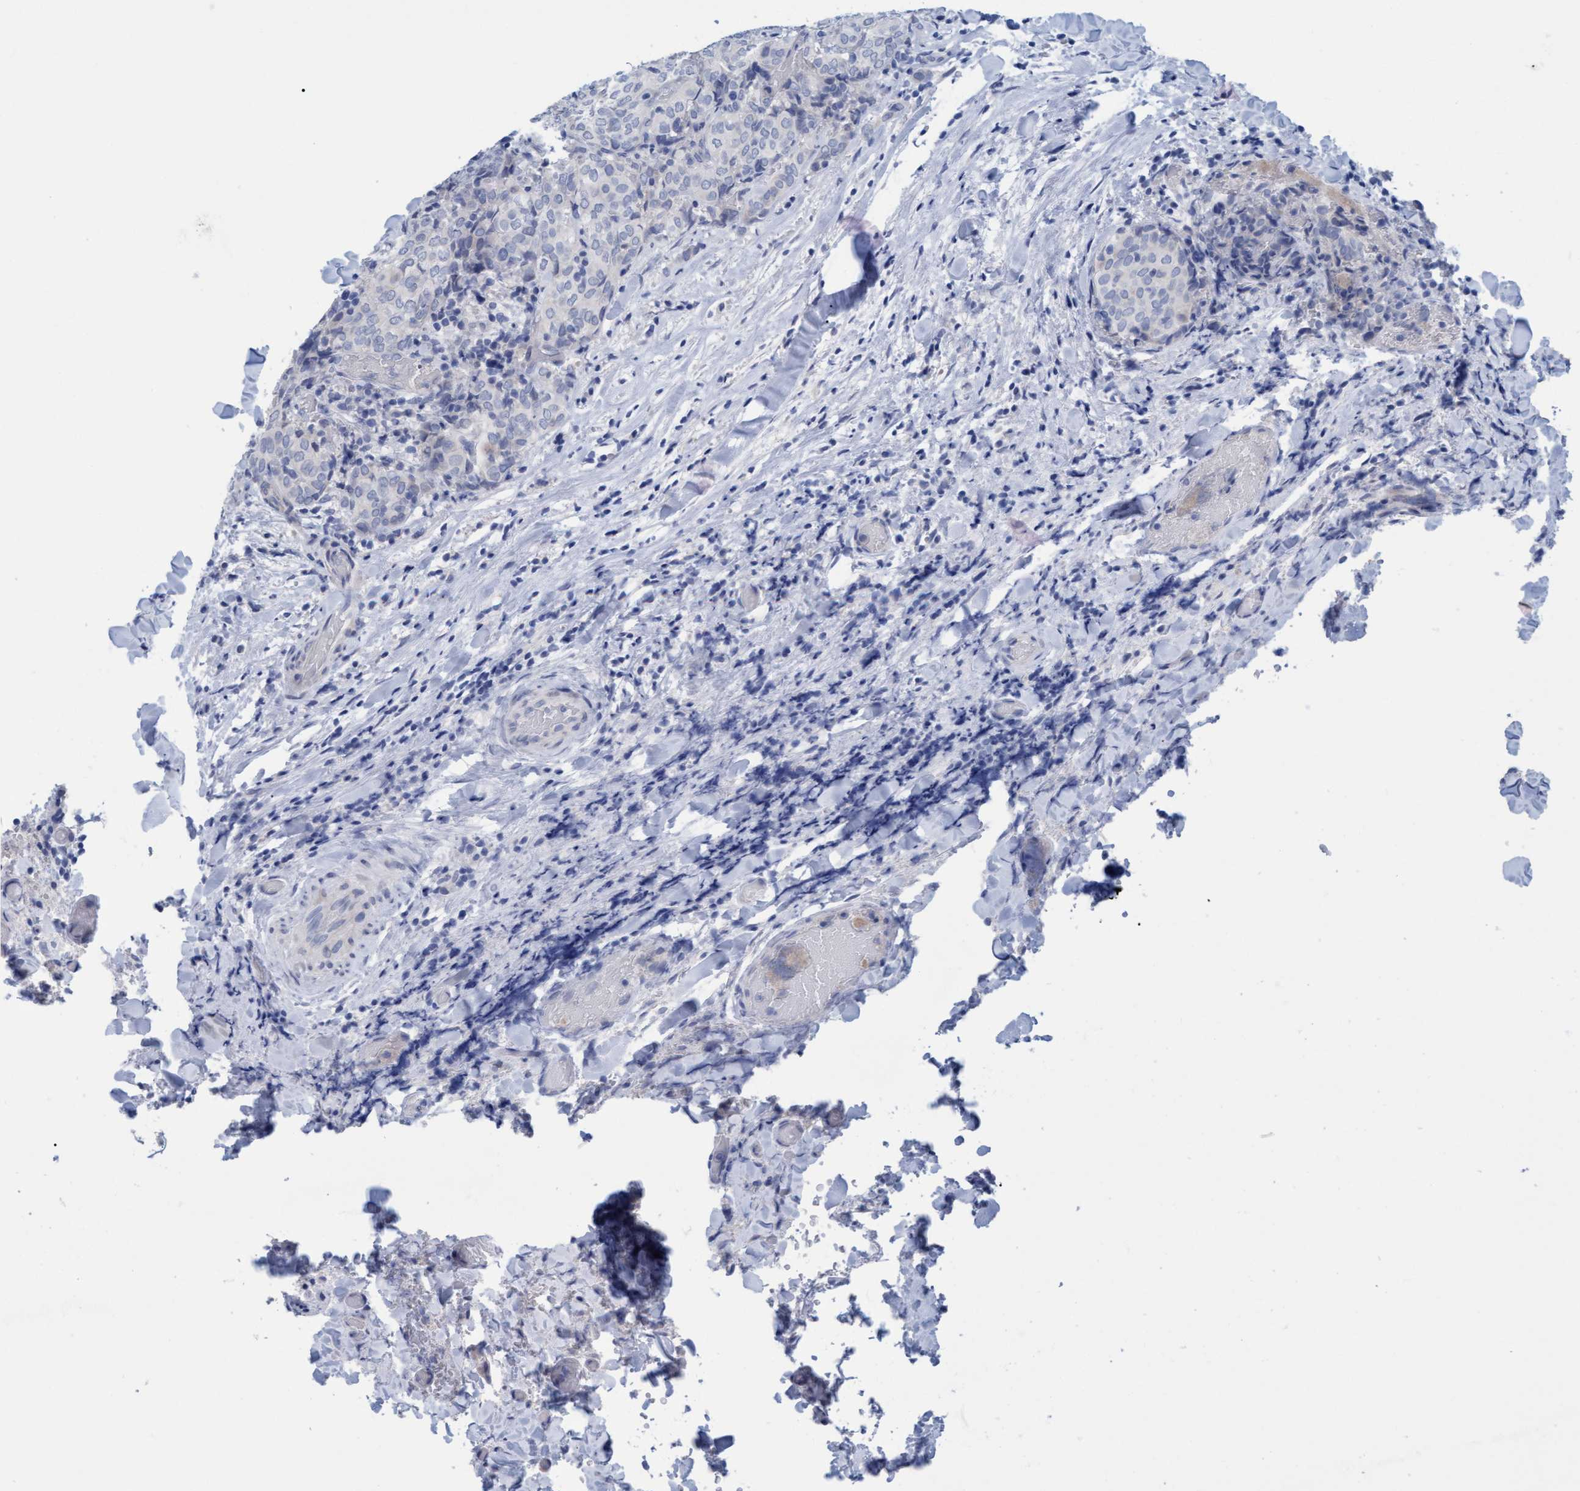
{"staining": {"intensity": "negative", "quantity": "none", "location": "none"}, "tissue": "thyroid cancer", "cell_type": "Tumor cells", "image_type": "cancer", "snomed": [{"axis": "morphology", "description": "Normal tissue, NOS"}, {"axis": "morphology", "description": "Papillary adenocarcinoma, NOS"}, {"axis": "topography", "description": "Thyroid gland"}], "caption": "Human thyroid papillary adenocarcinoma stained for a protein using immunohistochemistry (IHC) exhibits no positivity in tumor cells.", "gene": "SSTR3", "patient": {"sex": "female", "age": 30}}